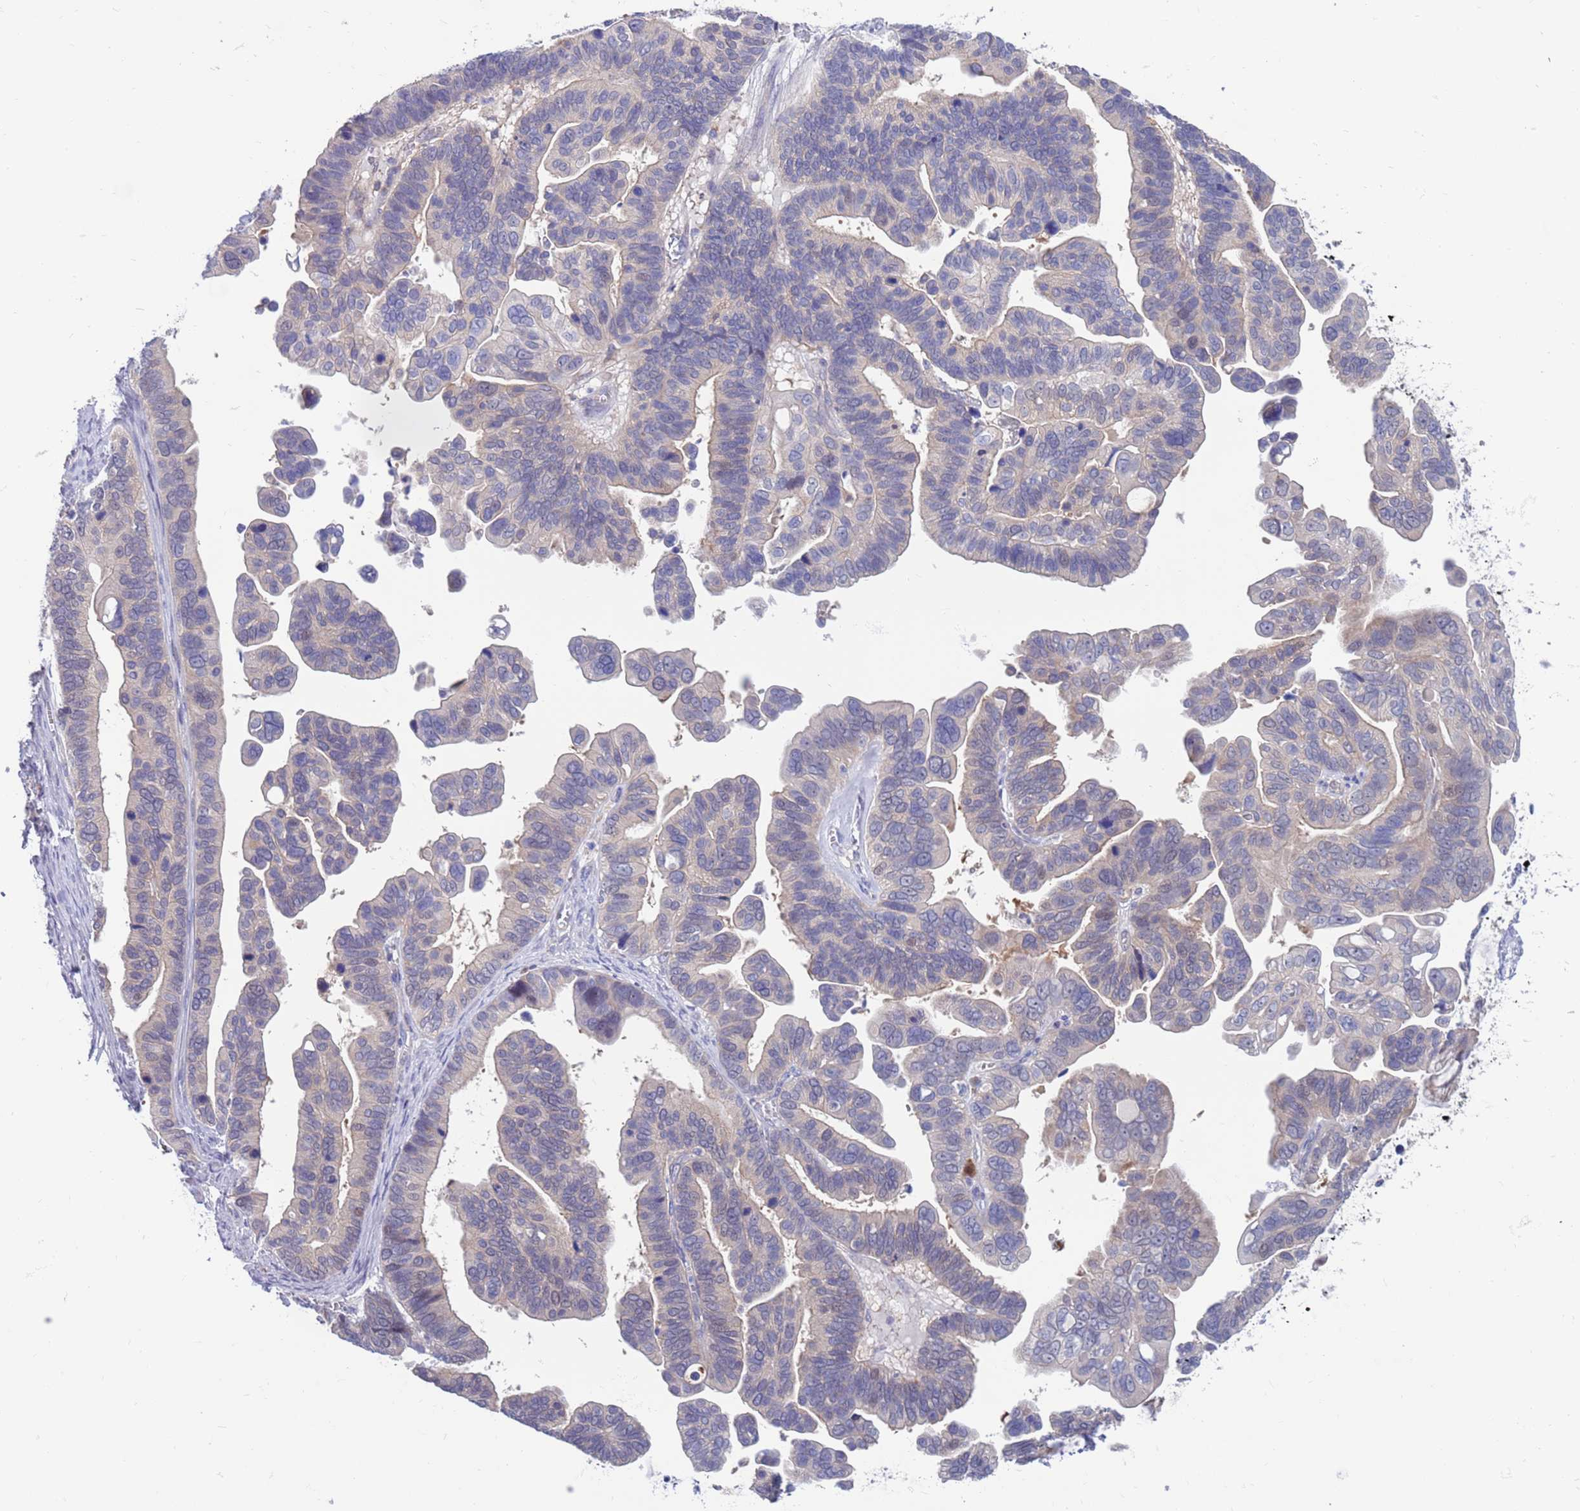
{"staining": {"intensity": "negative", "quantity": "none", "location": "none"}, "tissue": "ovarian cancer", "cell_type": "Tumor cells", "image_type": "cancer", "snomed": [{"axis": "morphology", "description": "Cystadenocarcinoma, serous, NOS"}, {"axis": "topography", "description": "Ovary"}], "caption": "Histopathology image shows no significant protein staining in tumor cells of ovarian cancer (serous cystadenocarcinoma).", "gene": "KLHL29", "patient": {"sex": "female", "age": 56}}